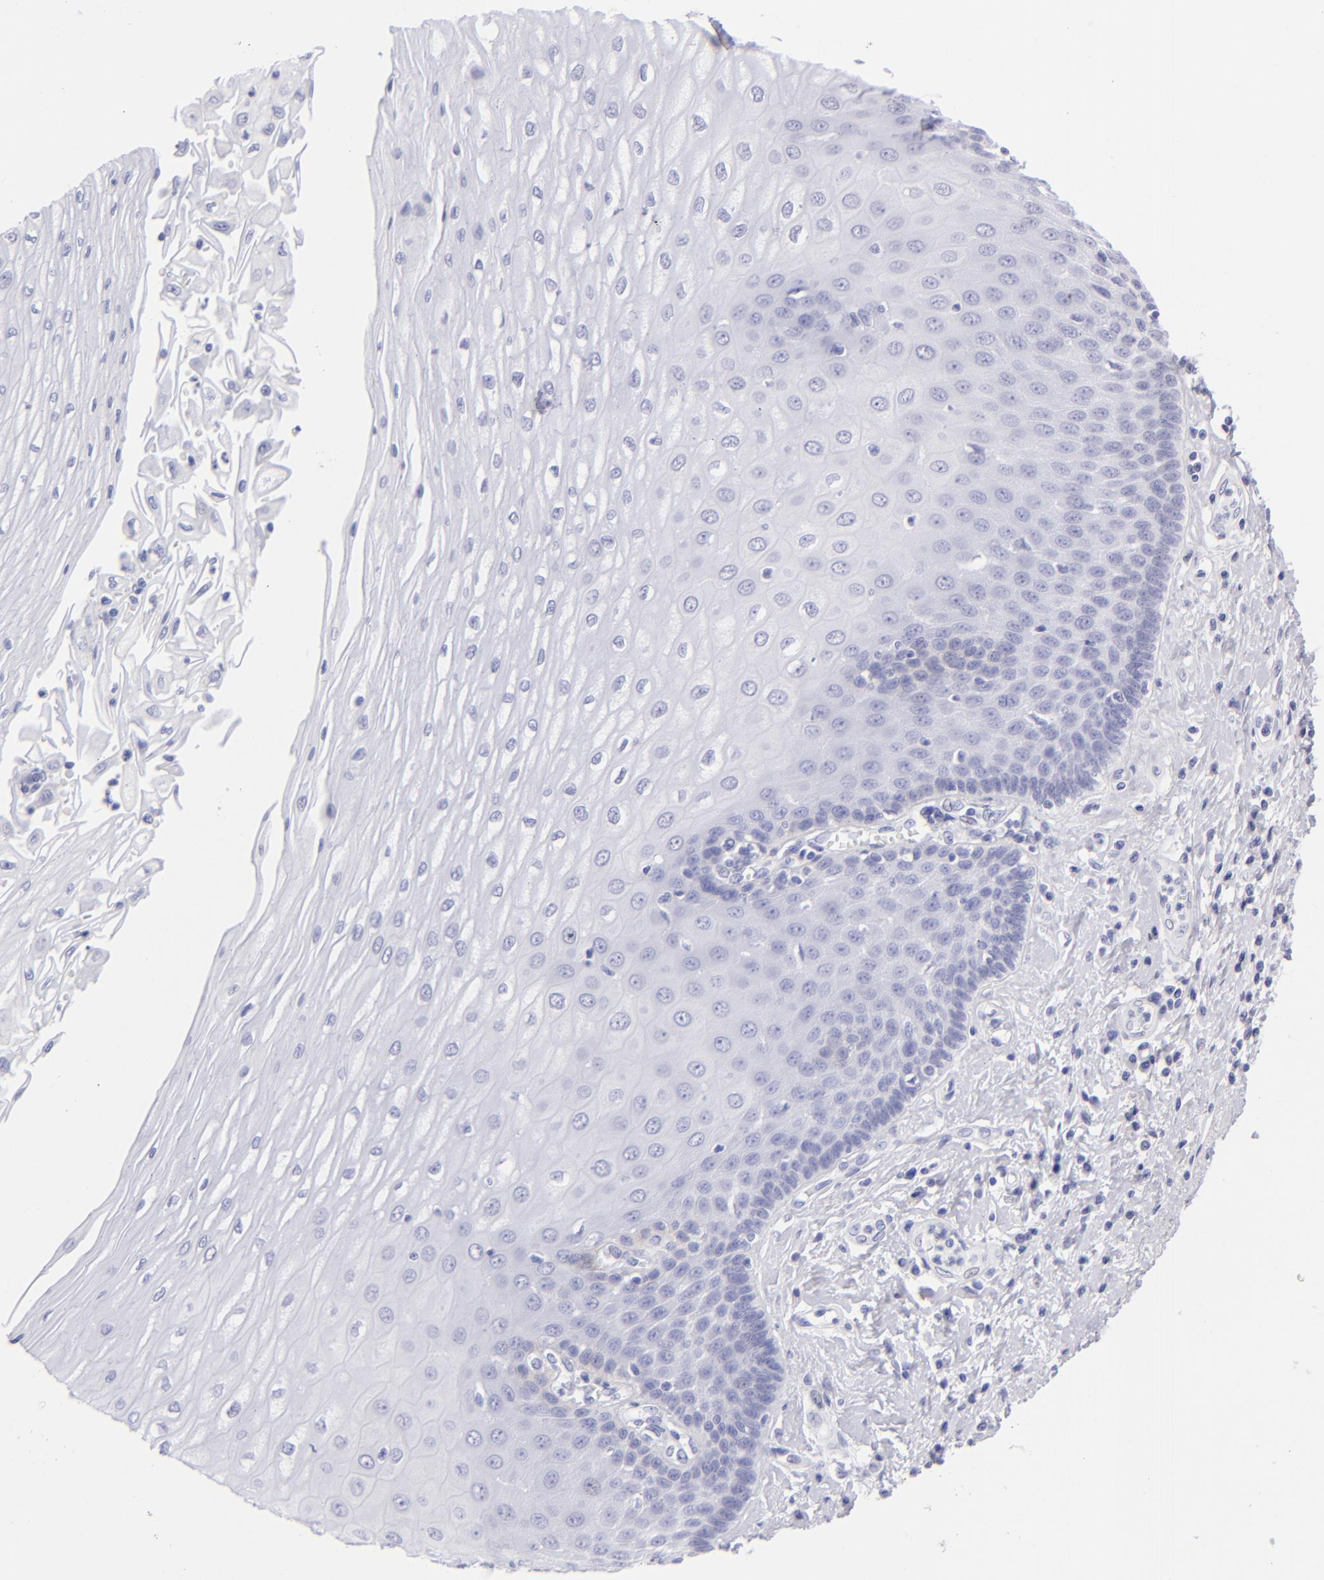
{"staining": {"intensity": "negative", "quantity": "none", "location": "none"}, "tissue": "esophagus", "cell_type": "Squamous epithelial cells", "image_type": "normal", "snomed": [{"axis": "morphology", "description": "Normal tissue, NOS"}, {"axis": "topography", "description": "Esophagus"}], "caption": "The image displays no significant positivity in squamous epithelial cells of esophagus.", "gene": "SLC1A3", "patient": {"sex": "male", "age": 62}}